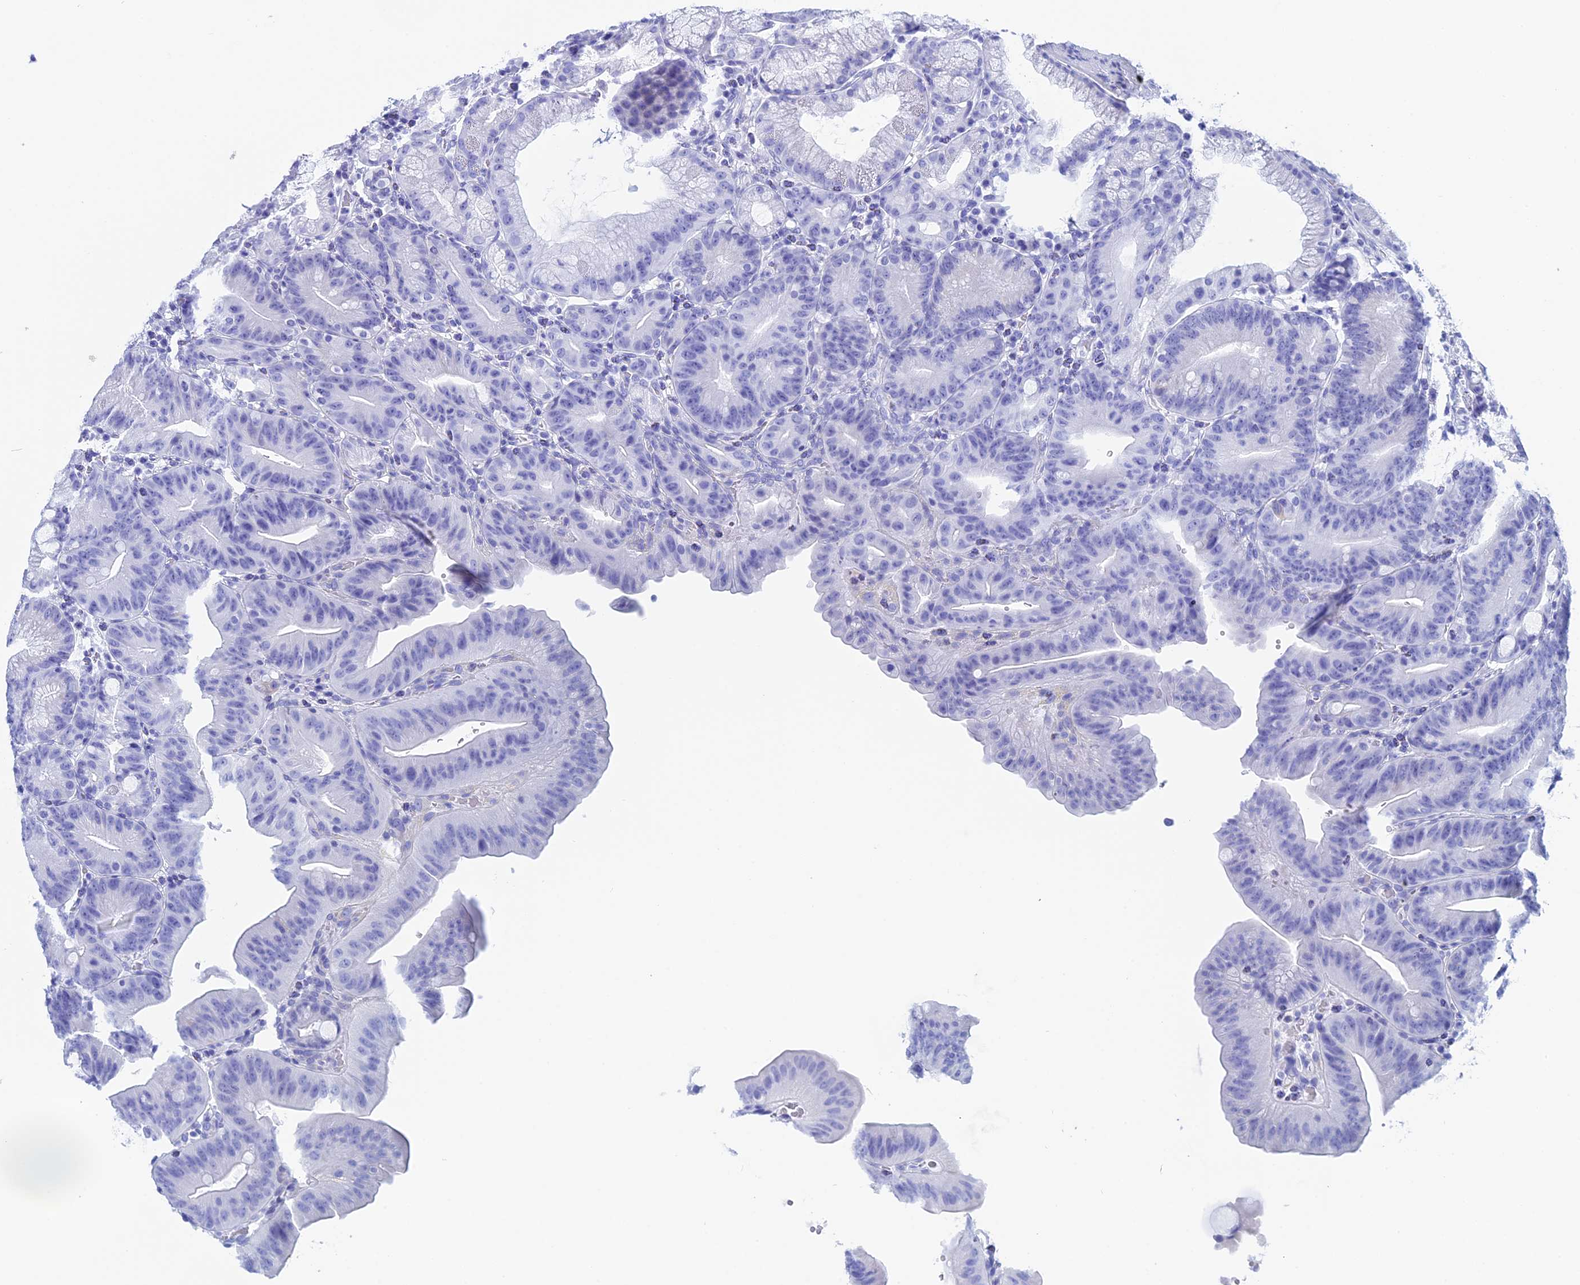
{"staining": {"intensity": "negative", "quantity": "none", "location": "none"}, "tissue": "duodenum", "cell_type": "Glandular cells", "image_type": "normal", "snomed": [{"axis": "morphology", "description": "Normal tissue, NOS"}, {"axis": "topography", "description": "Duodenum"}], "caption": "Immunohistochemistry photomicrograph of benign human duodenum stained for a protein (brown), which reveals no staining in glandular cells.", "gene": "TEX101", "patient": {"sex": "male", "age": 54}}